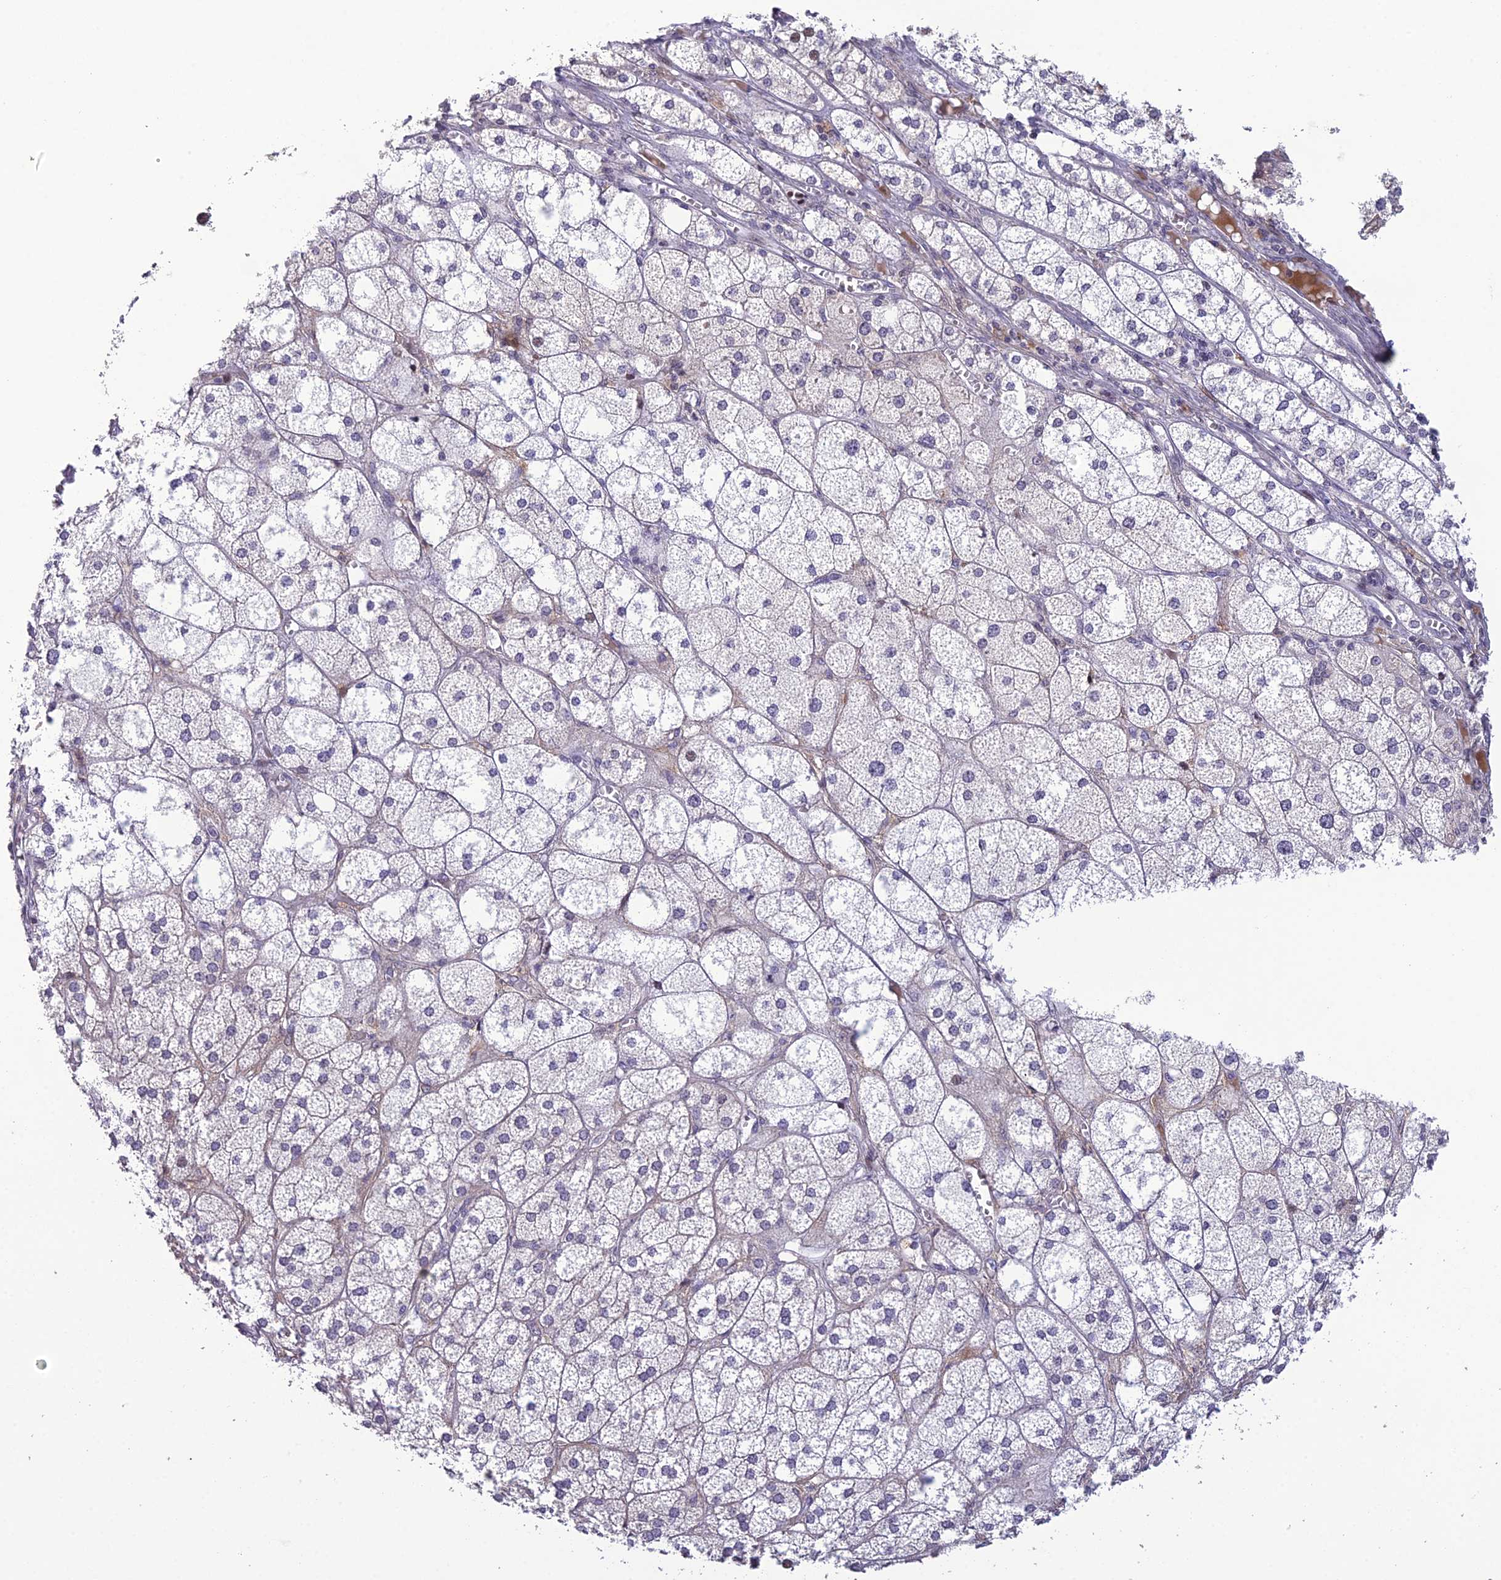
{"staining": {"intensity": "weak", "quantity": "<25%", "location": "cytoplasmic/membranous,nuclear"}, "tissue": "adrenal gland", "cell_type": "Glandular cells", "image_type": "normal", "snomed": [{"axis": "morphology", "description": "Normal tissue, NOS"}, {"axis": "topography", "description": "Adrenal gland"}], "caption": "A high-resolution micrograph shows immunohistochemistry (IHC) staining of normal adrenal gland, which exhibits no significant staining in glandular cells. (Brightfield microscopy of DAB immunohistochemistry (IHC) at high magnification).", "gene": "TMEM134", "patient": {"sex": "female", "age": 61}}